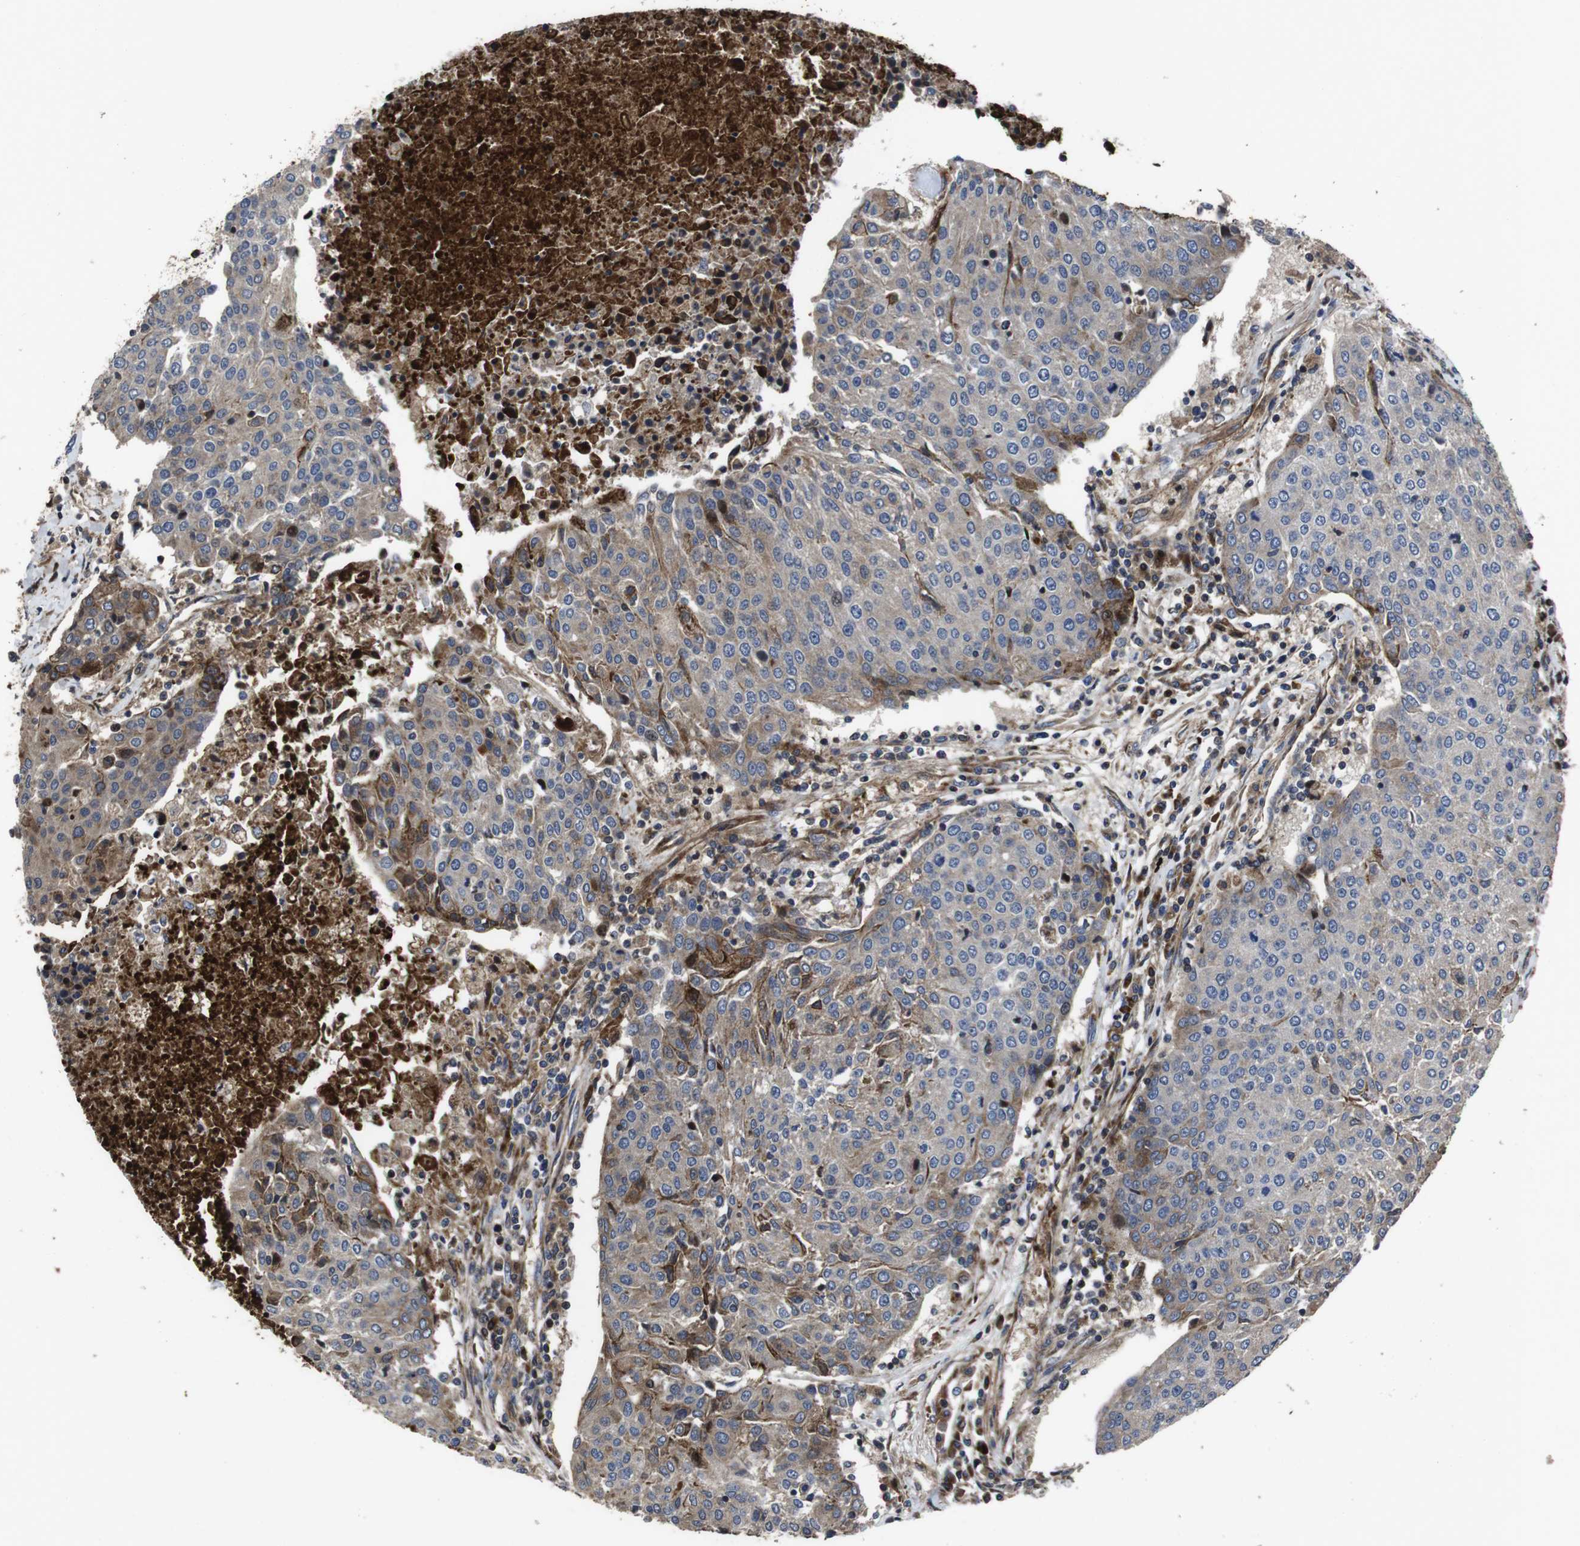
{"staining": {"intensity": "moderate", "quantity": "<25%", "location": "cytoplasmic/membranous"}, "tissue": "urothelial cancer", "cell_type": "Tumor cells", "image_type": "cancer", "snomed": [{"axis": "morphology", "description": "Urothelial carcinoma, High grade"}, {"axis": "topography", "description": "Urinary bladder"}], "caption": "An immunohistochemistry (IHC) photomicrograph of neoplastic tissue is shown. Protein staining in brown shows moderate cytoplasmic/membranous positivity in high-grade urothelial carcinoma within tumor cells.", "gene": "SMYD3", "patient": {"sex": "female", "age": 85}}